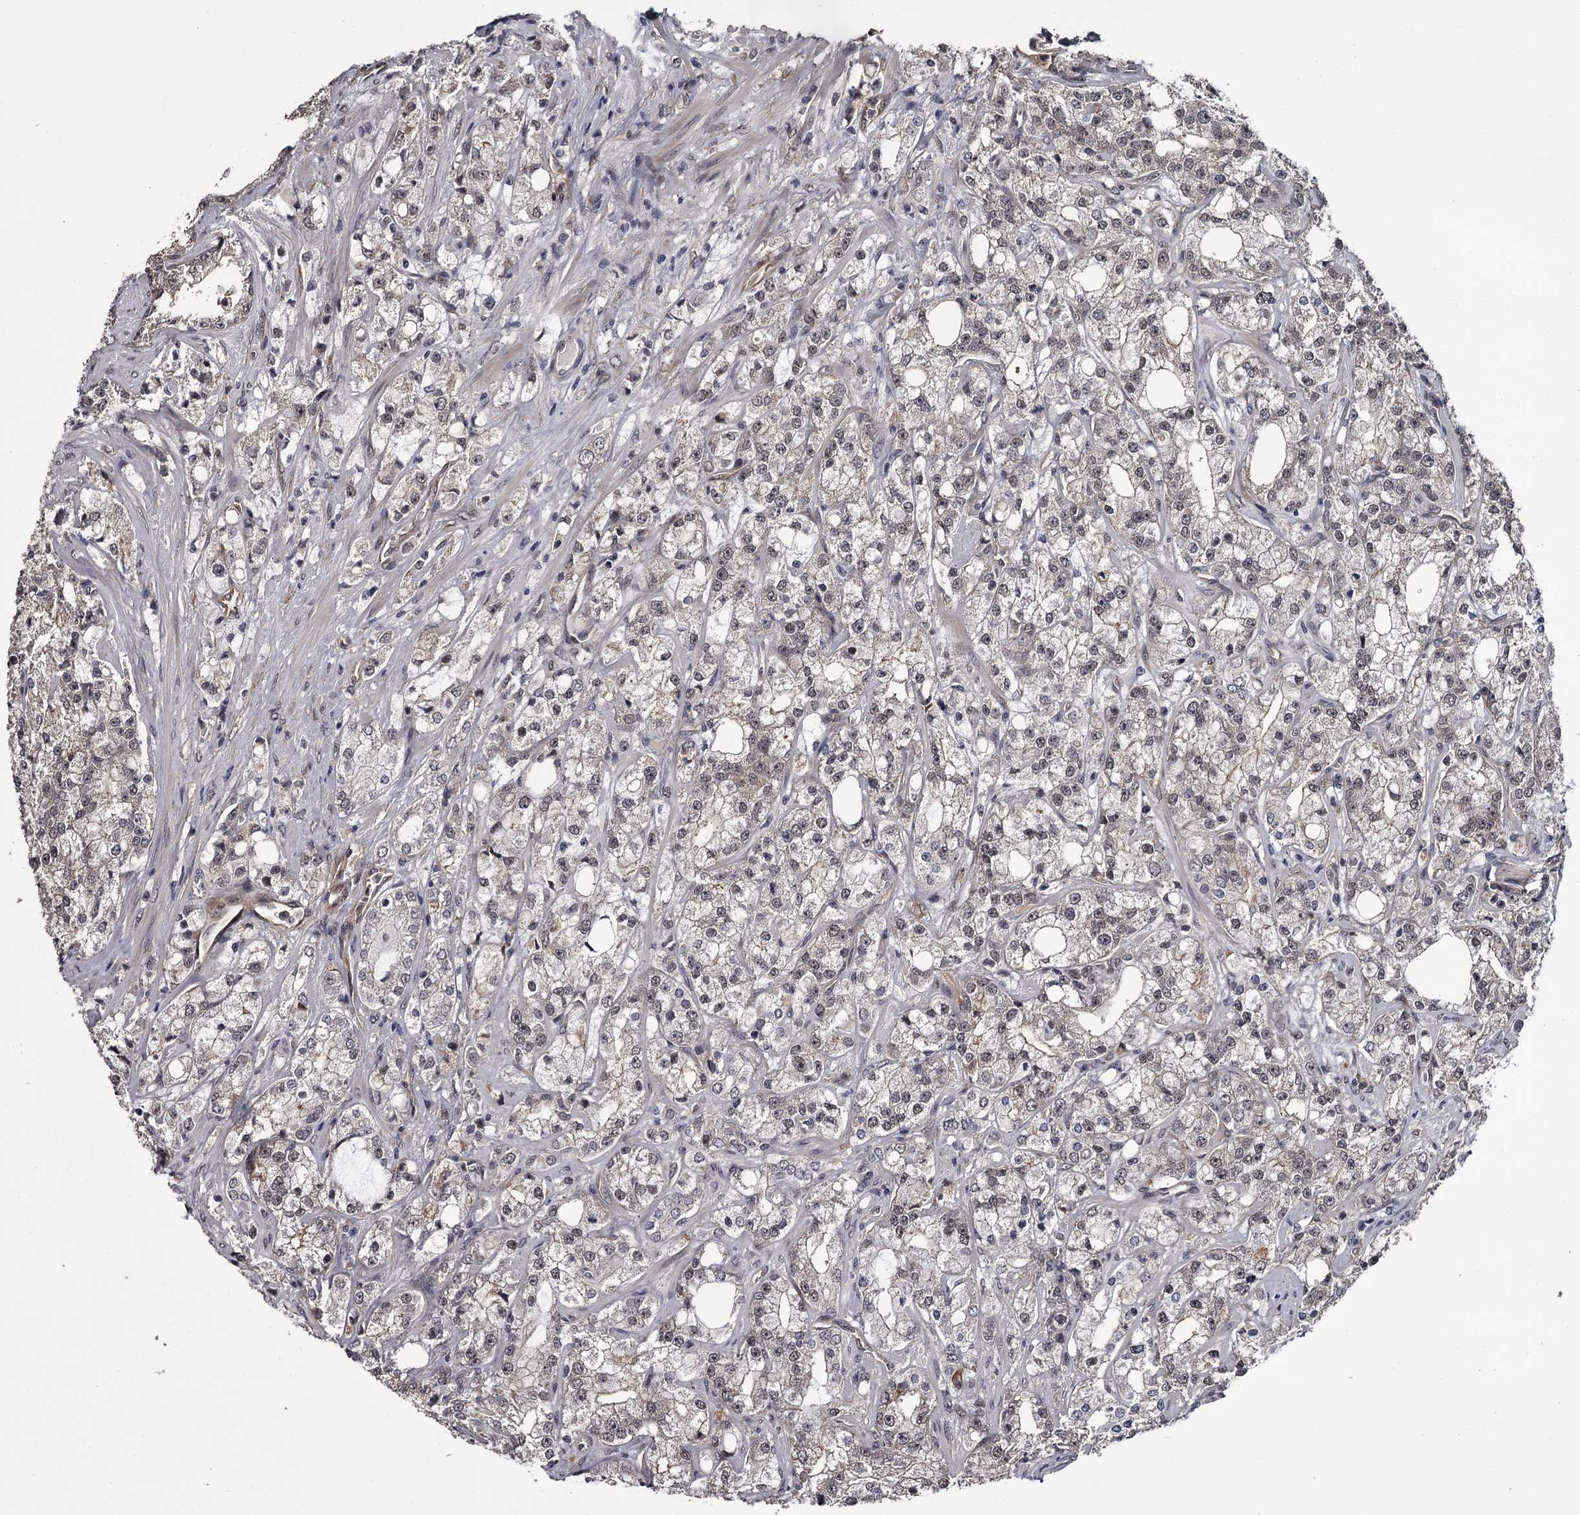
{"staining": {"intensity": "negative", "quantity": "none", "location": "none"}, "tissue": "prostate cancer", "cell_type": "Tumor cells", "image_type": "cancer", "snomed": [{"axis": "morphology", "description": "Adenocarcinoma, High grade"}, {"axis": "topography", "description": "Prostate"}], "caption": "A micrograph of human prostate cancer (adenocarcinoma (high-grade)) is negative for staining in tumor cells.", "gene": "CDC42EP2", "patient": {"sex": "male", "age": 64}}